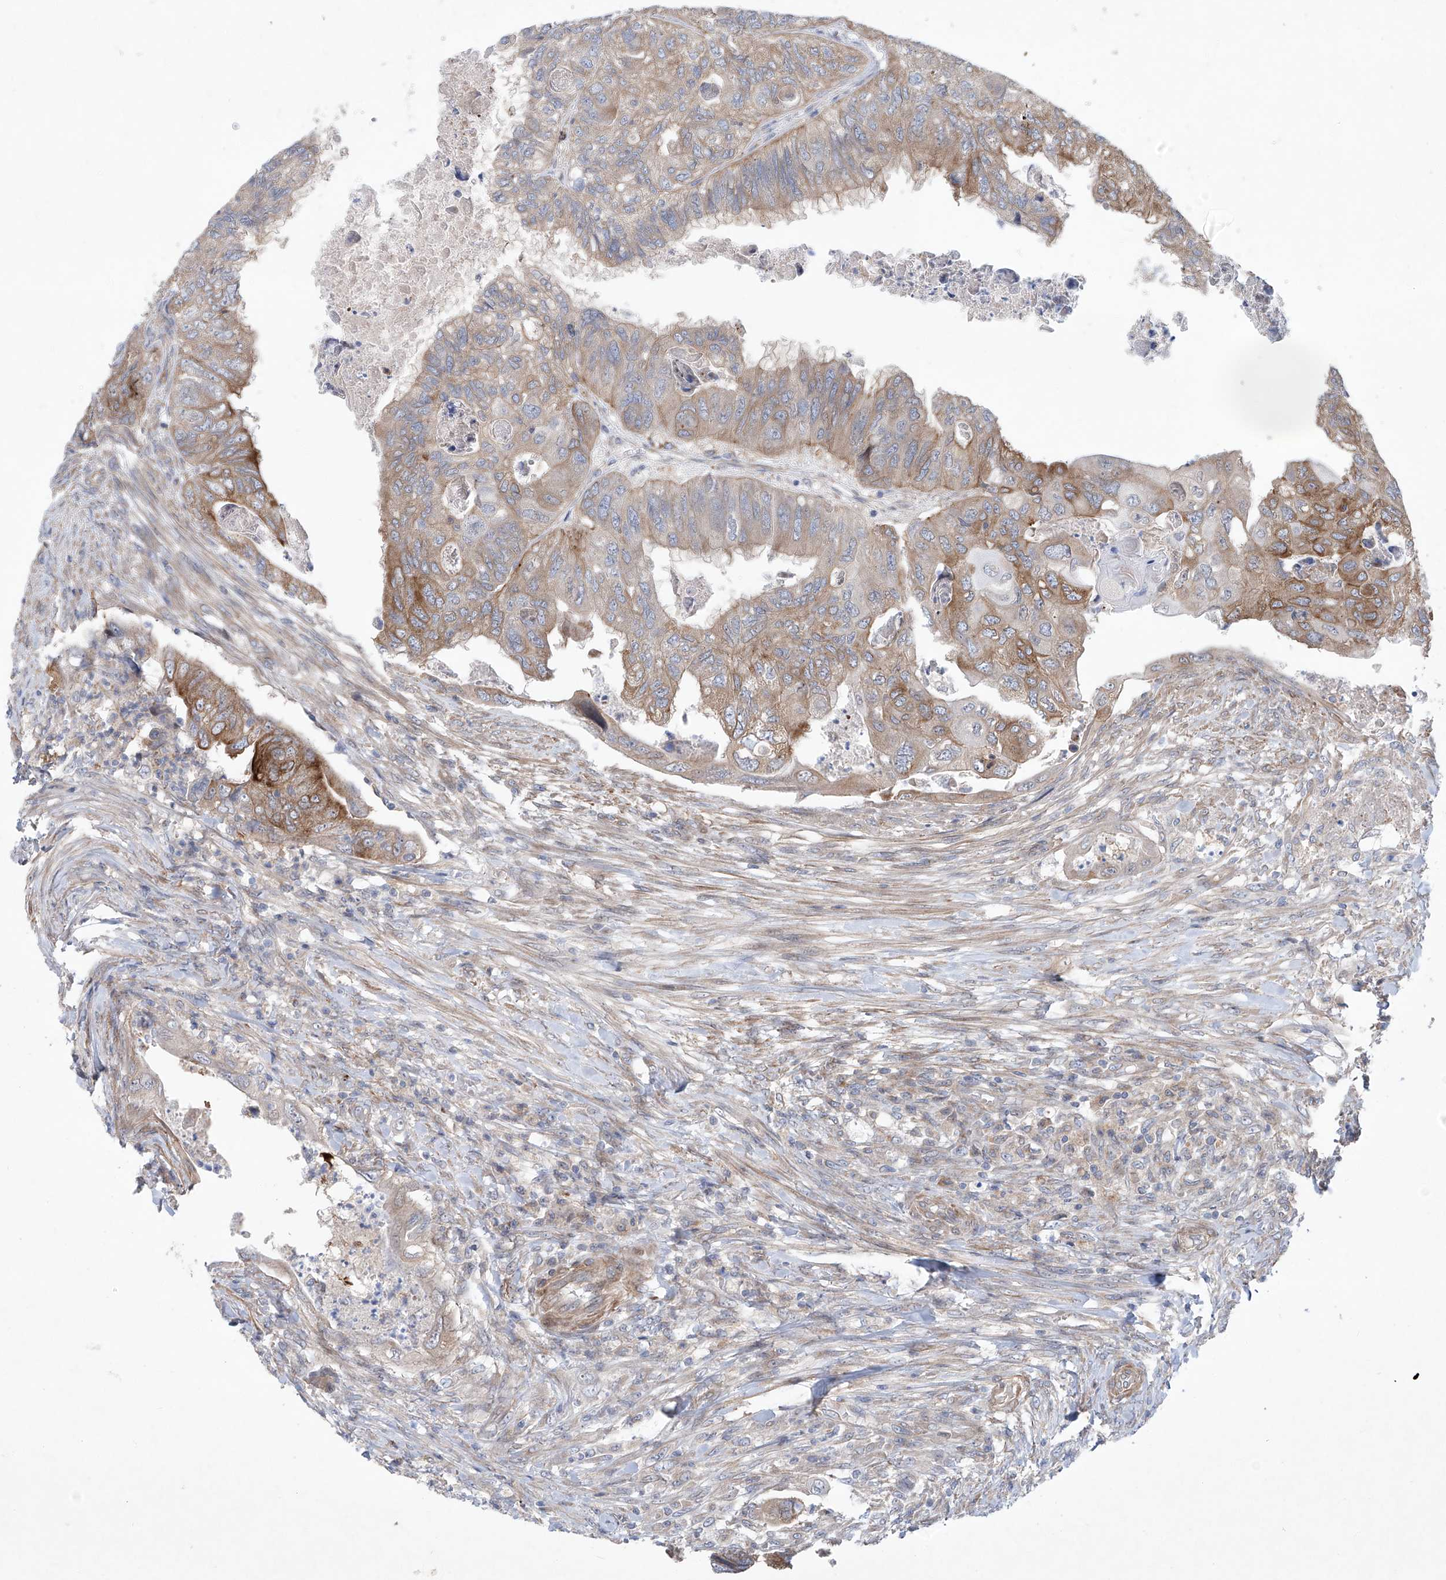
{"staining": {"intensity": "moderate", "quantity": "25%-75%", "location": "cytoplasmic/membranous"}, "tissue": "colorectal cancer", "cell_type": "Tumor cells", "image_type": "cancer", "snomed": [{"axis": "morphology", "description": "Adenocarcinoma, NOS"}, {"axis": "topography", "description": "Rectum"}], "caption": "Immunohistochemical staining of human colorectal cancer exhibits medium levels of moderate cytoplasmic/membranous protein positivity in about 25%-75% of tumor cells.", "gene": "KLC4", "patient": {"sex": "male", "age": 63}}